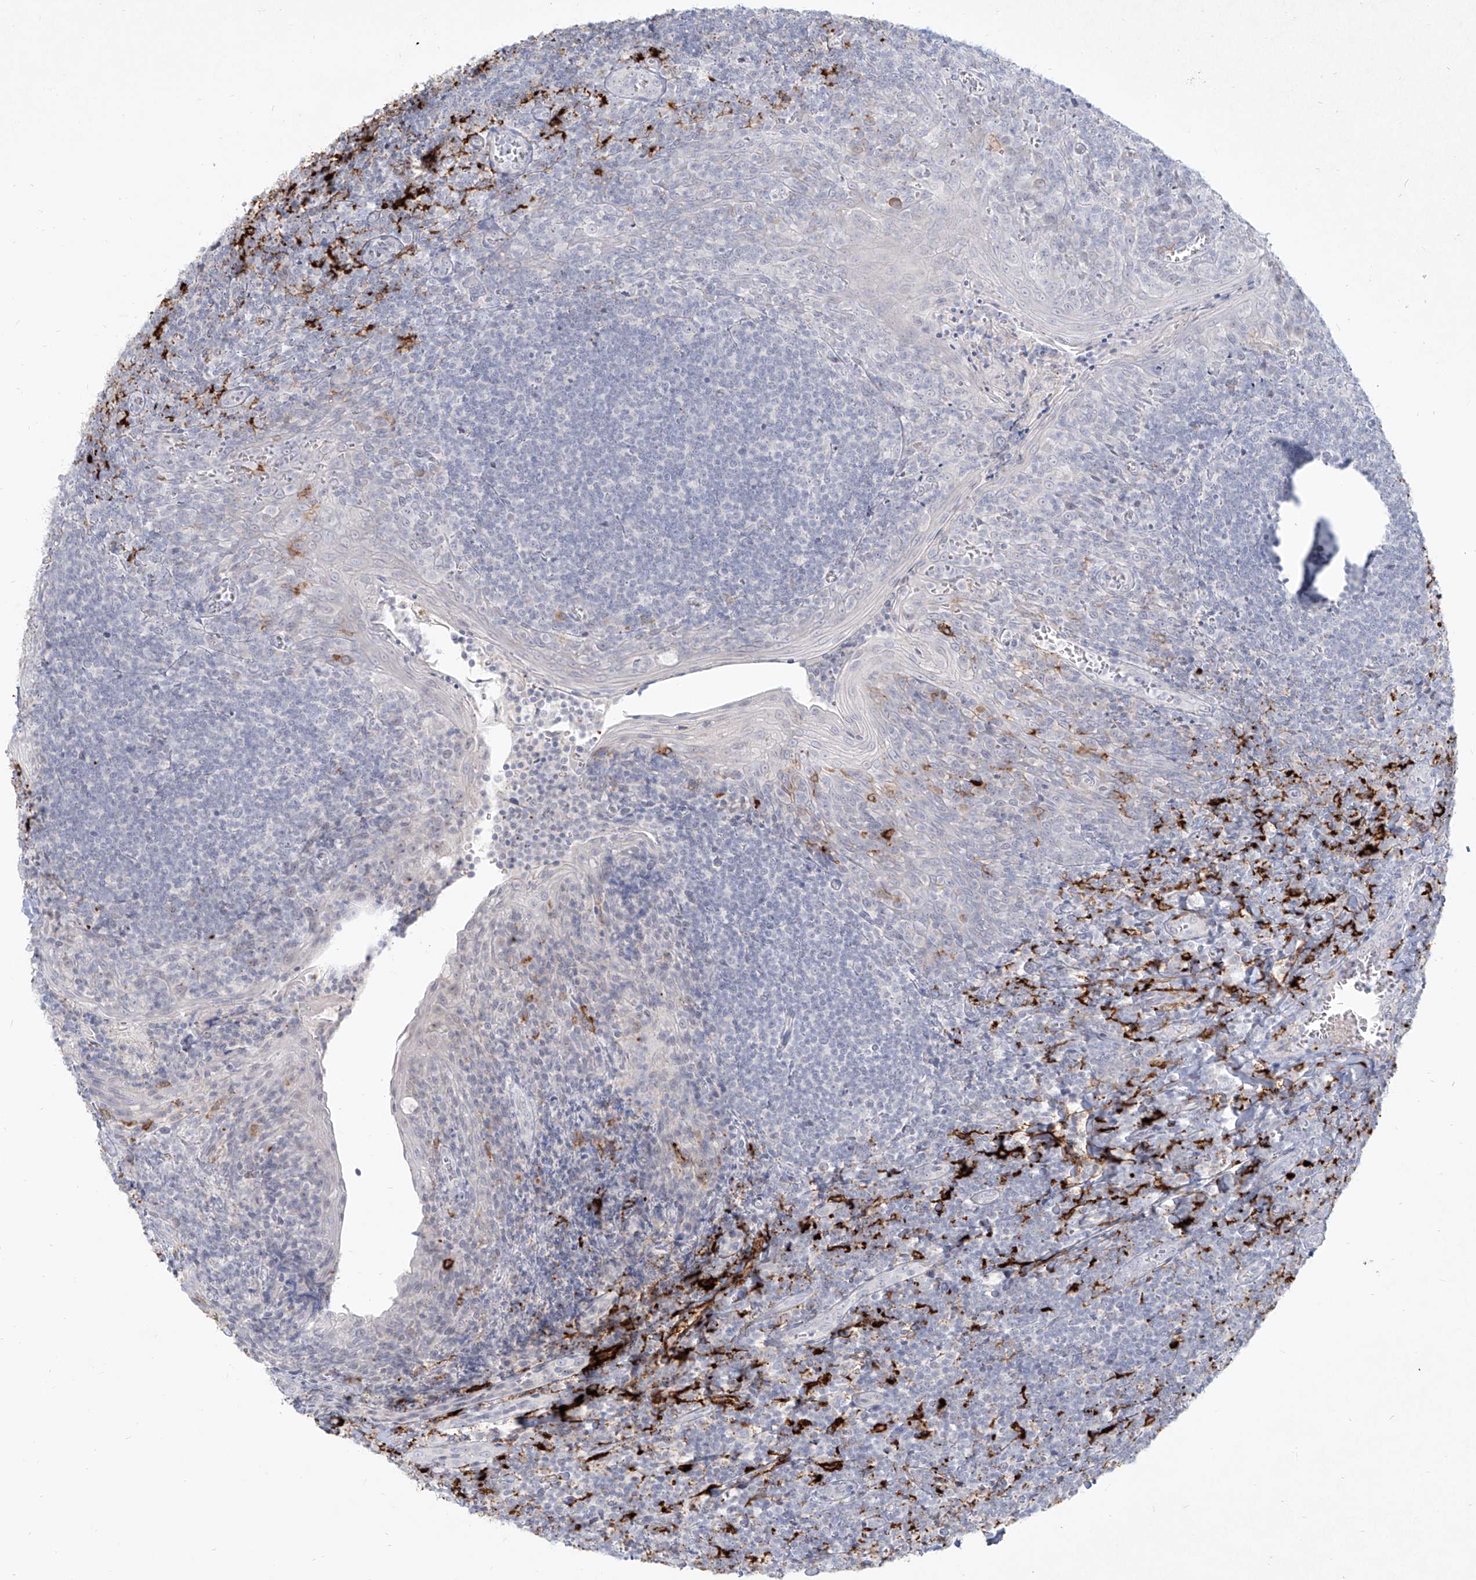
{"staining": {"intensity": "negative", "quantity": "none", "location": "none"}, "tissue": "tonsil", "cell_type": "Germinal center cells", "image_type": "normal", "snomed": [{"axis": "morphology", "description": "Normal tissue, NOS"}, {"axis": "topography", "description": "Tonsil"}], "caption": "This is an IHC image of benign tonsil. There is no staining in germinal center cells.", "gene": "CD209", "patient": {"sex": "male", "age": 27}}